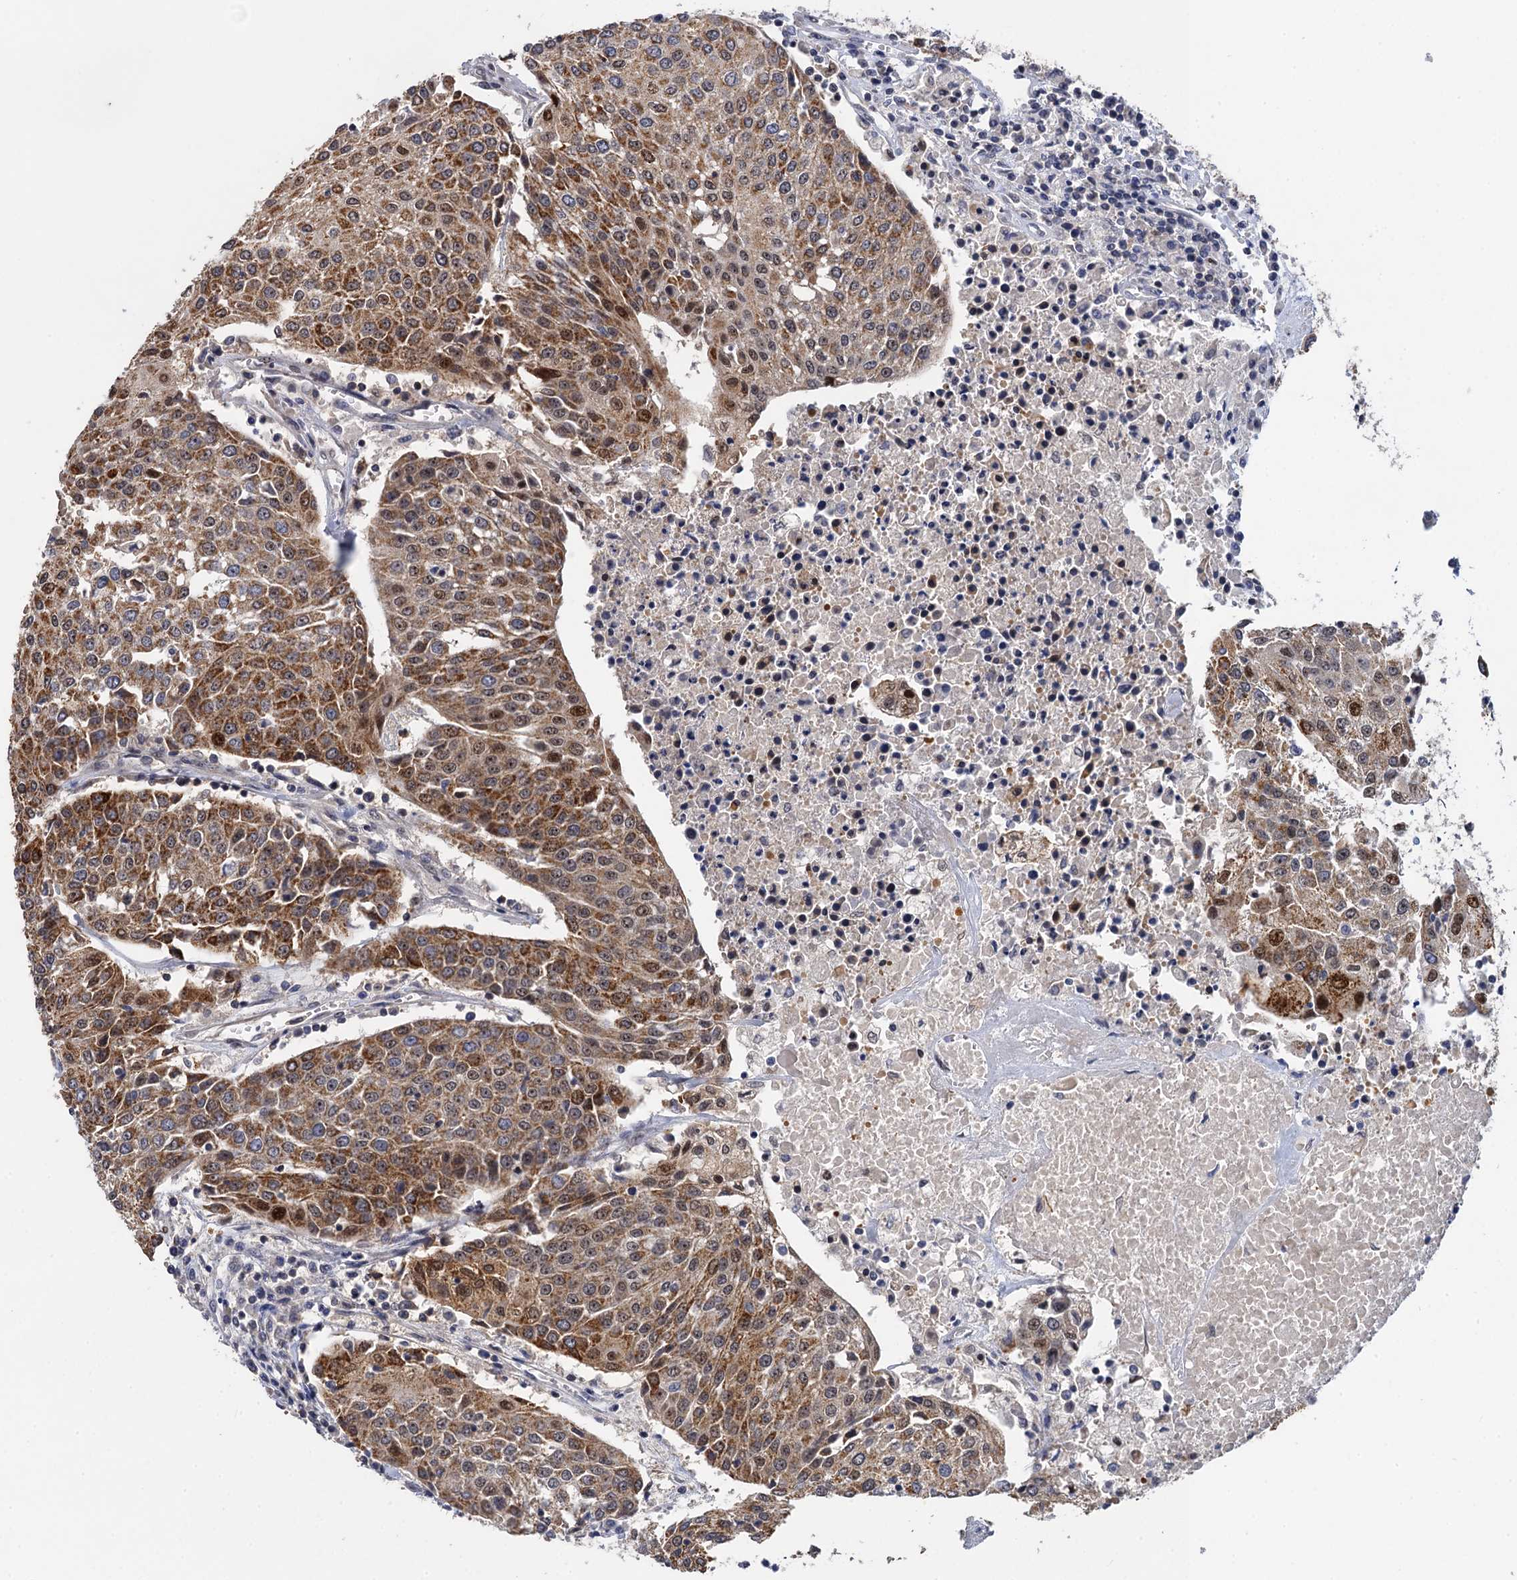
{"staining": {"intensity": "moderate", "quantity": ">75%", "location": "cytoplasmic/membranous,nuclear"}, "tissue": "urothelial cancer", "cell_type": "Tumor cells", "image_type": "cancer", "snomed": [{"axis": "morphology", "description": "Urothelial carcinoma, High grade"}, {"axis": "topography", "description": "Urinary bladder"}], "caption": "Immunohistochemical staining of human high-grade urothelial carcinoma exhibits medium levels of moderate cytoplasmic/membranous and nuclear protein positivity in about >75% of tumor cells.", "gene": "ZAR1L", "patient": {"sex": "female", "age": 85}}